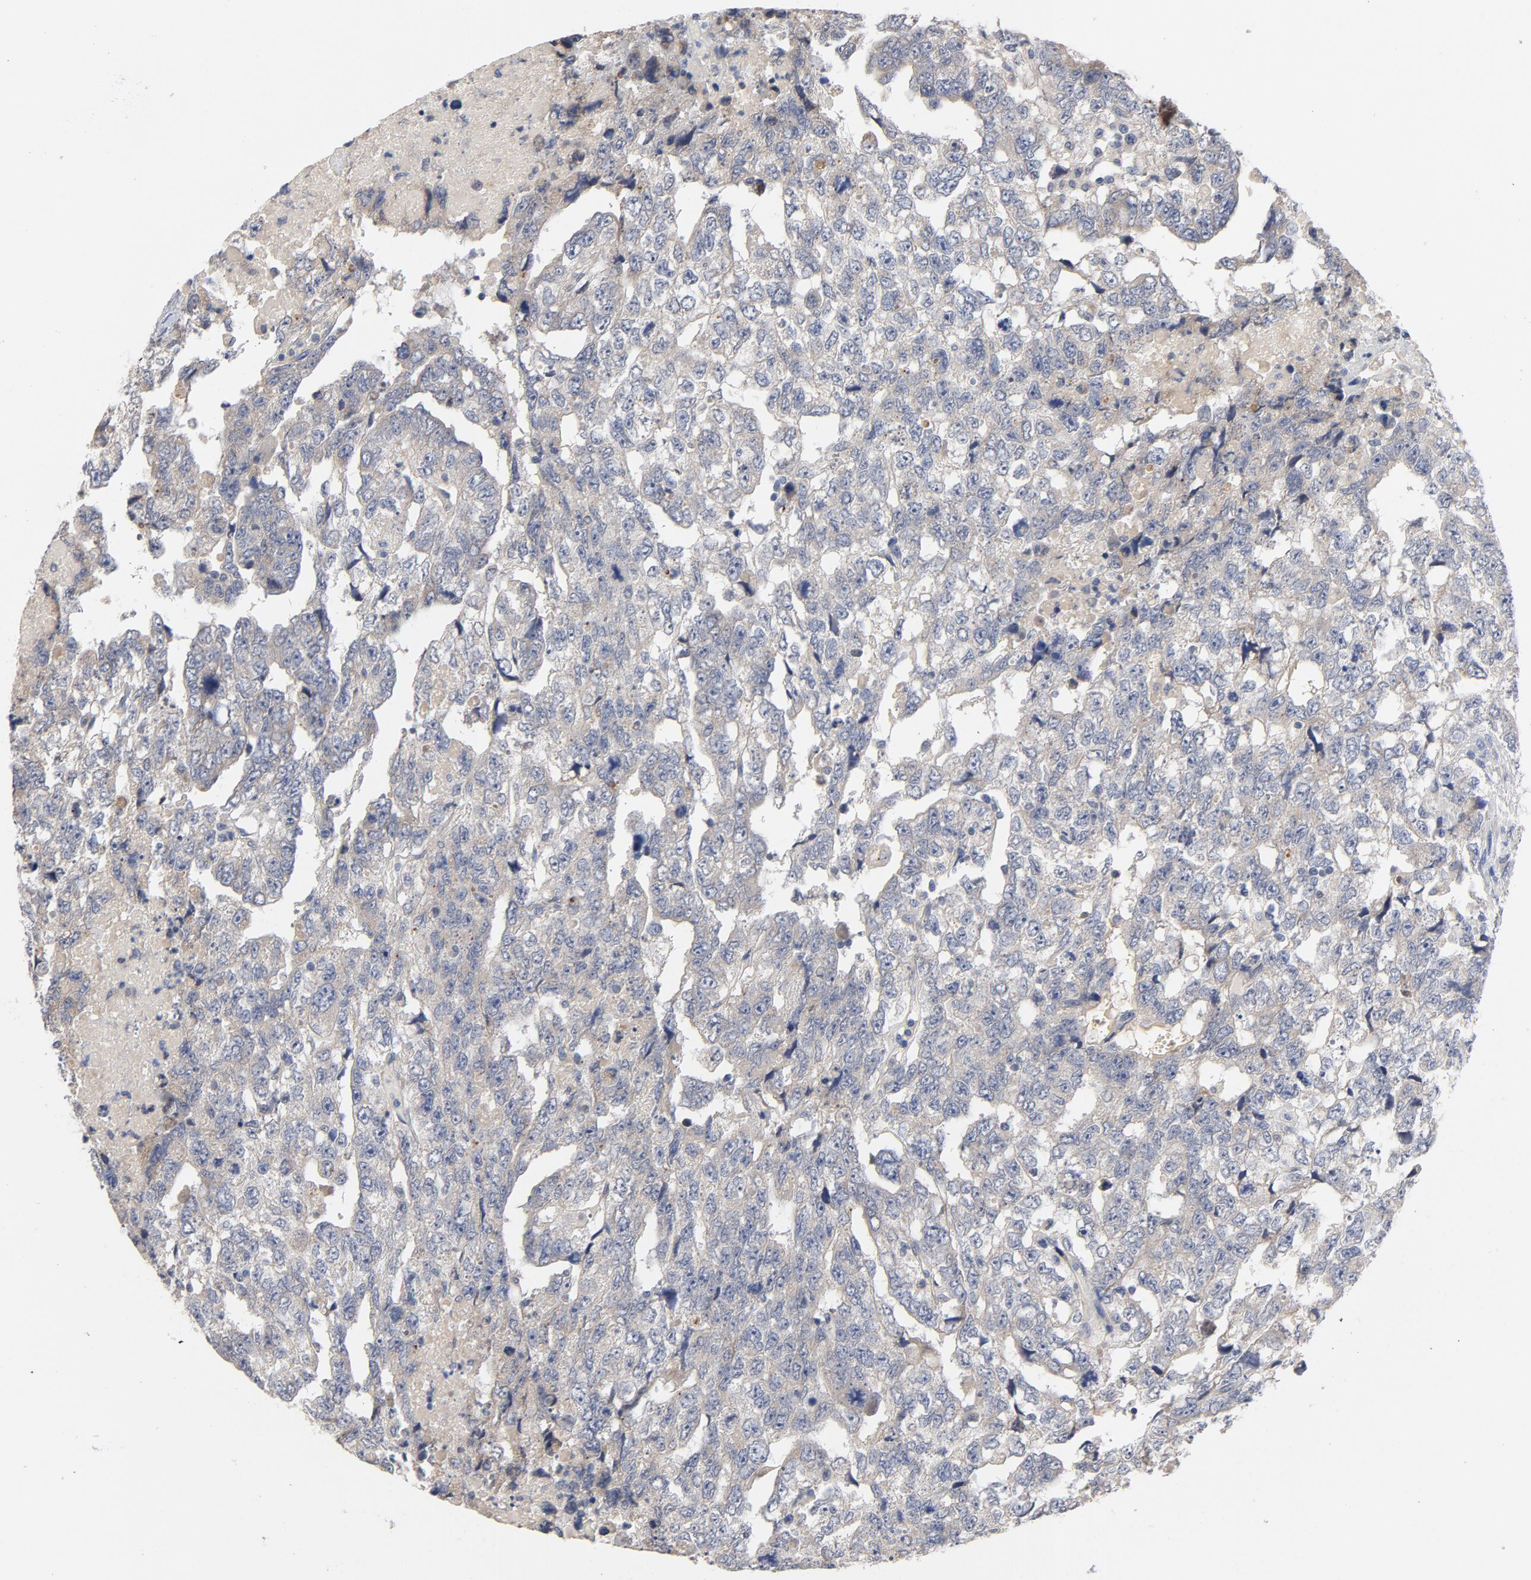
{"staining": {"intensity": "weak", "quantity": "25%-75%", "location": "cytoplasmic/membranous"}, "tissue": "testis cancer", "cell_type": "Tumor cells", "image_type": "cancer", "snomed": [{"axis": "morphology", "description": "Carcinoma, Embryonal, NOS"}, {"axis": "topography", "description": "Testis"}], "caption": "A low amount of weak cytoplasmic/membranous expression is present in about 25%-75% of tumor cells in testis cancer tissue.", "gene": "CCDC134", "patient": {"sex": "male", "age": 36}}